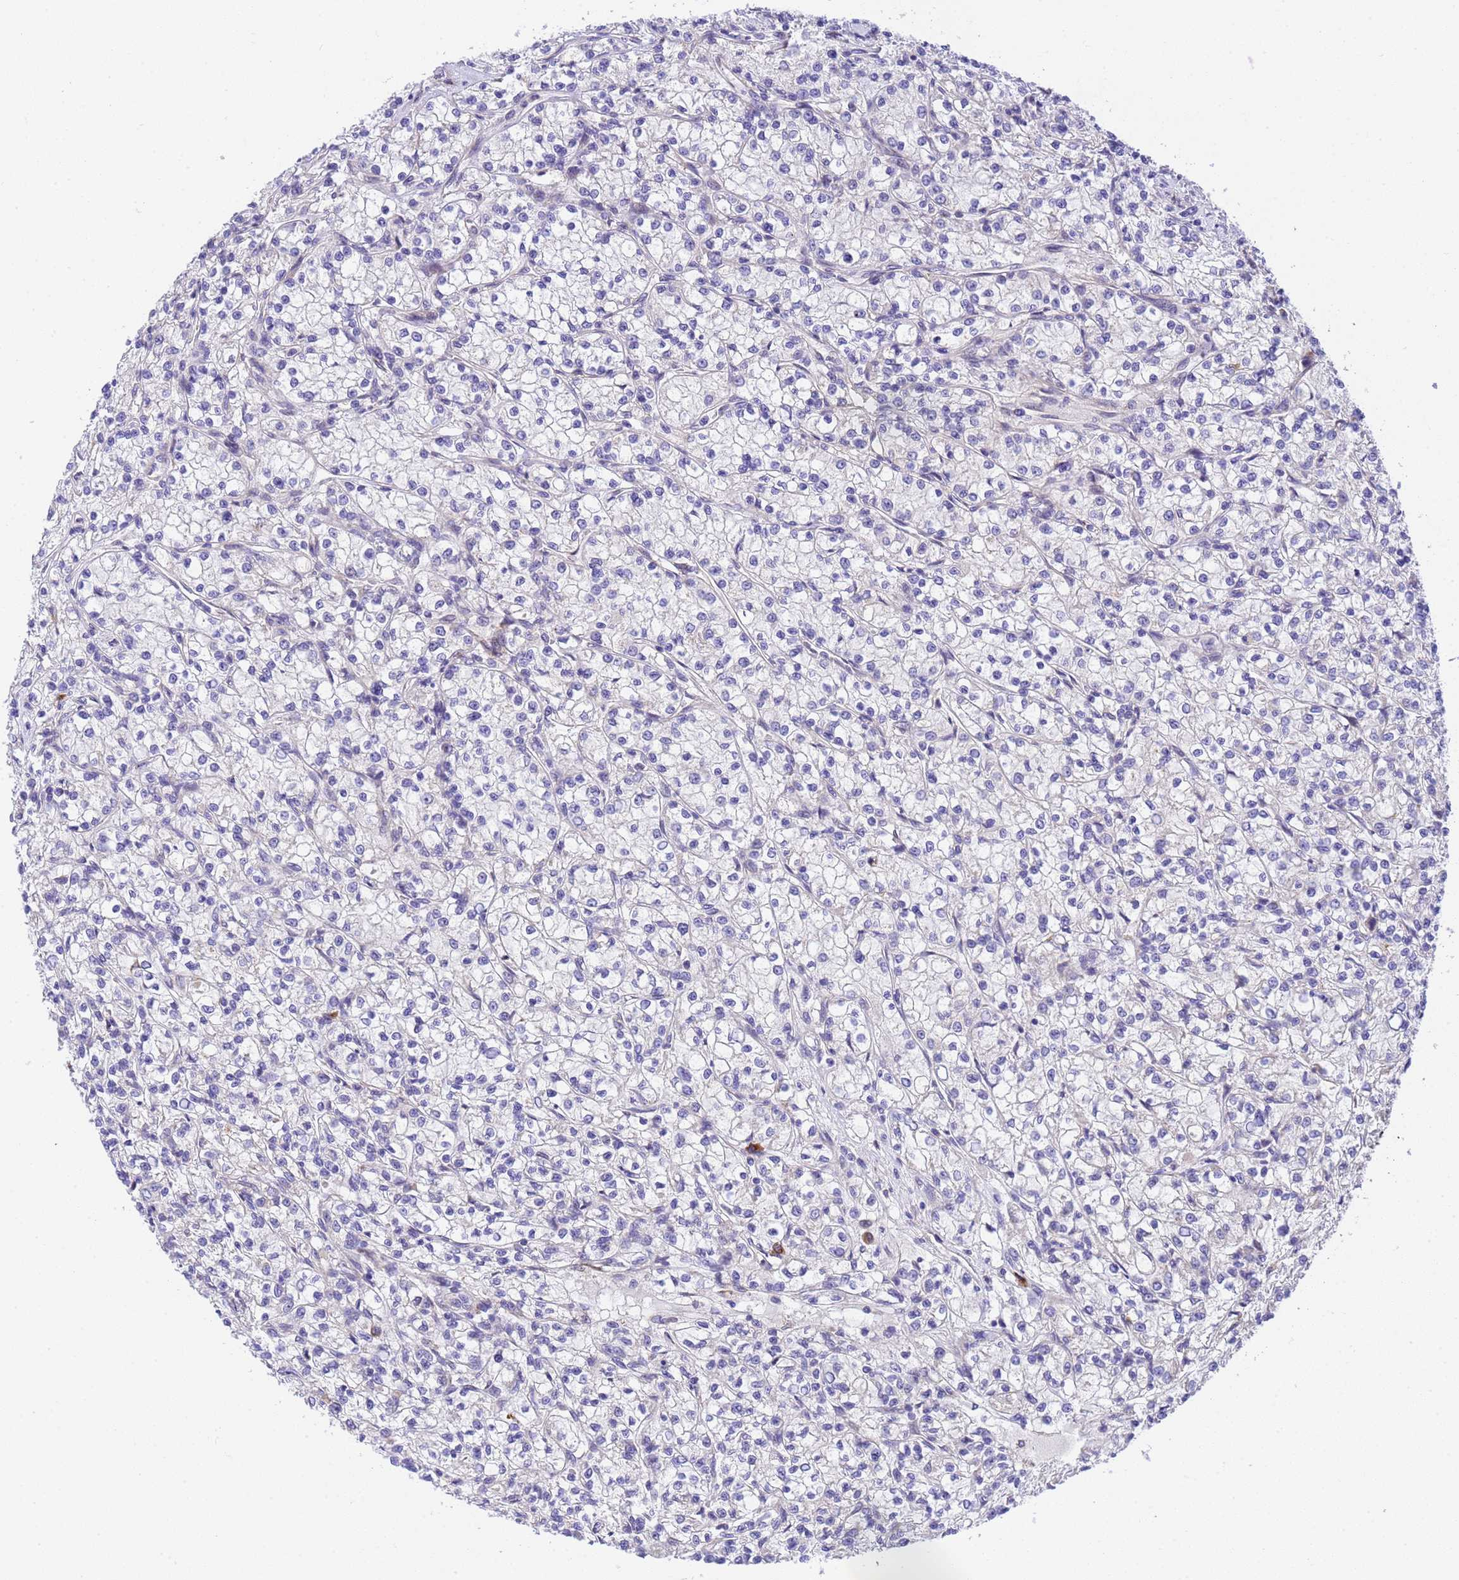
{"staining": {"intensity": "negative", "quantity": "none", "location": "none"}, "tissue": "renal cancer", "cell_type": "Tumor cells", "image_type": "cancer", "snomed": [{"axis": "morphology", "description": "Adenocarcinoma, NOS"}, {"axis": "topography", "description": "Kidney"}], "caption": "The photomicrograph displays no significant positivity in tumor cells of renal adenocarcinoma.", "gene": "RHBDD3", "patient": {"sex": "female", "age": 59}}